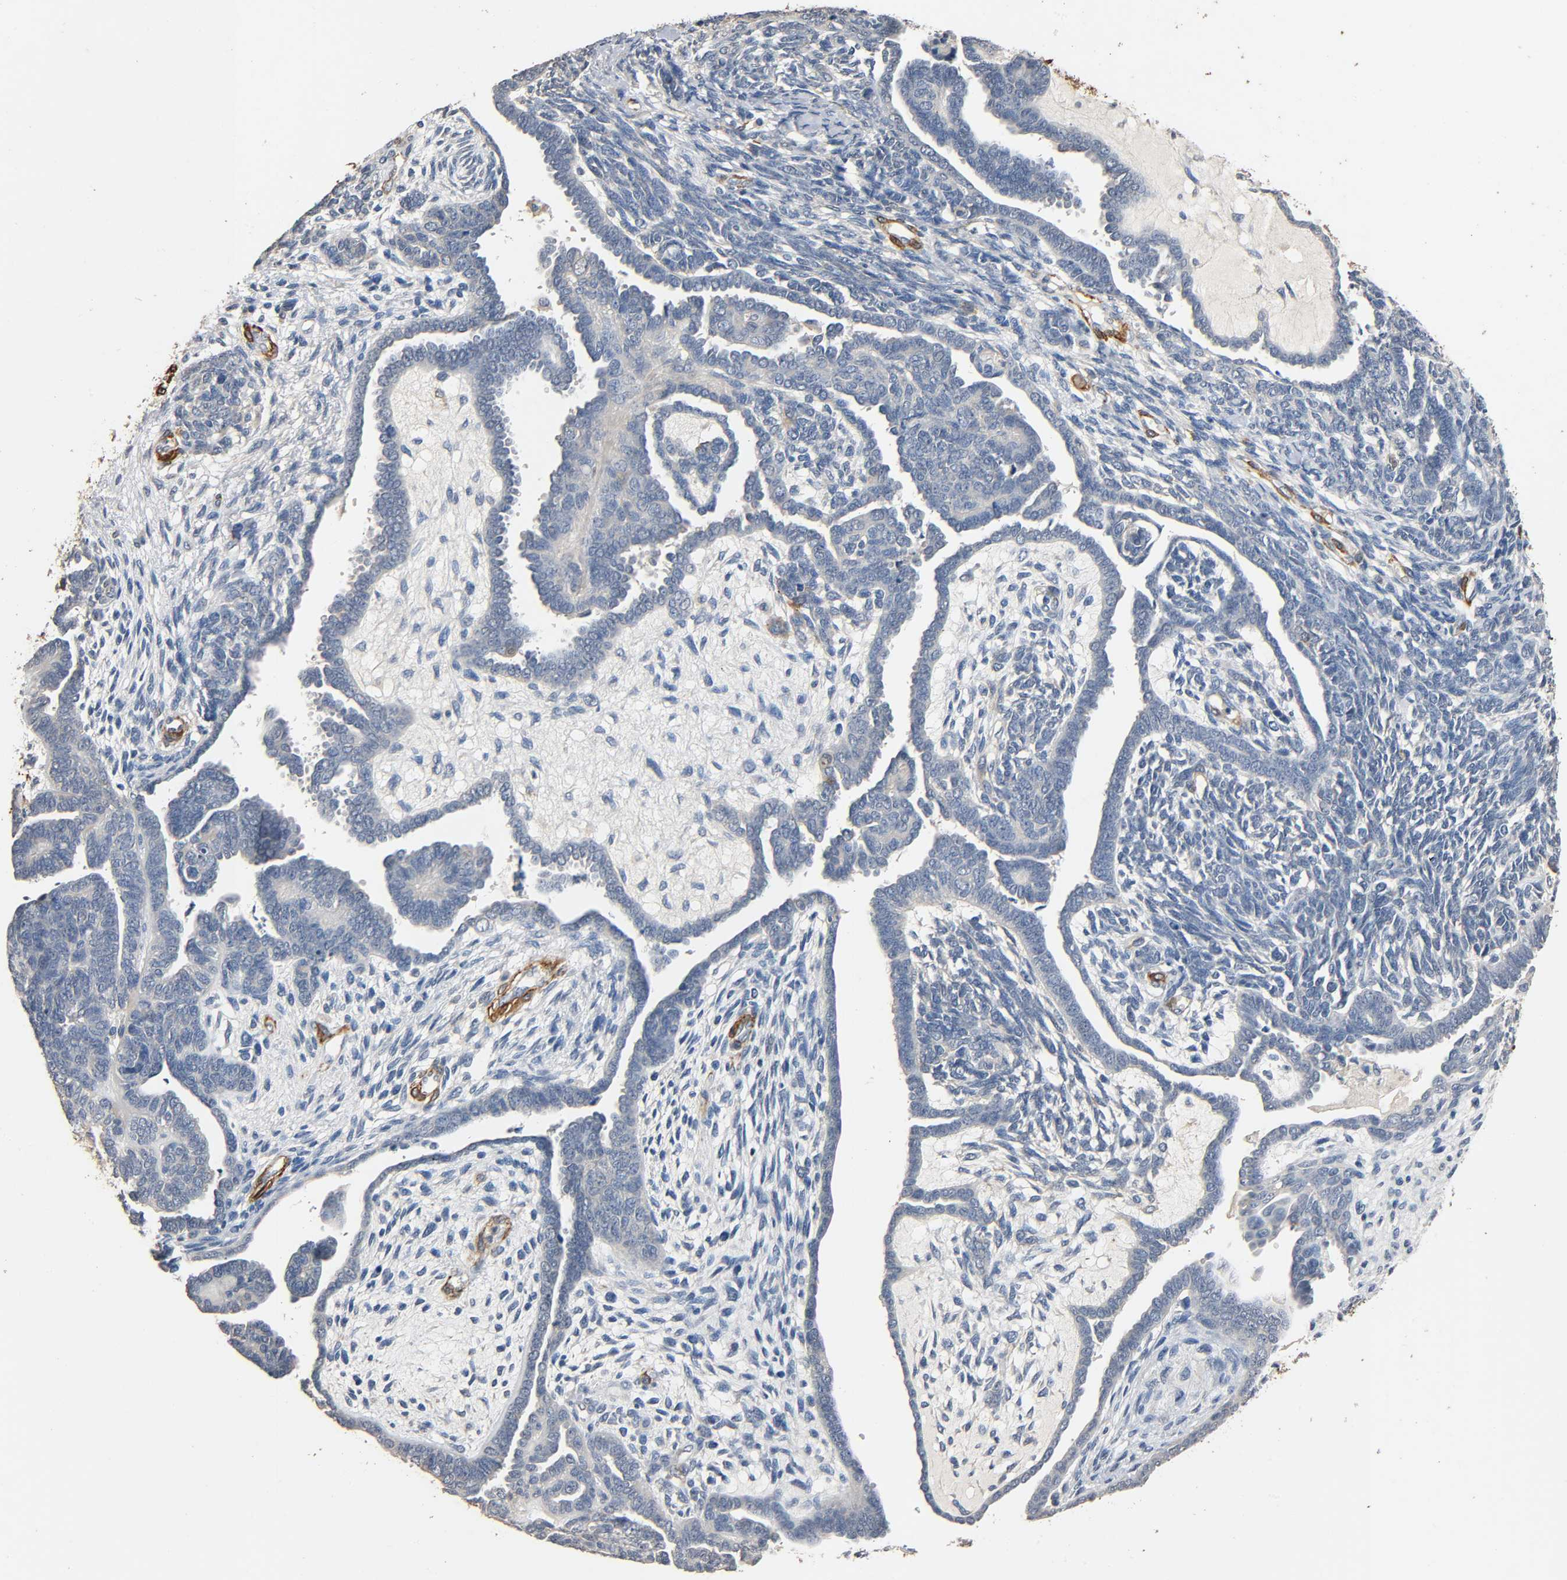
{"staining": {"intensity": "weak", "quantity": "<25%", "location": "cytoplasmic/membranous"}, "tissue": "endometrial cancer", "cell_type": "Tumor cells", "image_type": "cancer", "snomed": [{"axis": "morphology", "description": "Neoplasm, malignant, NOS"}, {"axis": "topography", "description": "Endometrium"}], "caption": "Immunohistochemical staining of malignant neoplasm (endometrial) displays no significant positivity in tumor cells.", "gene": "GSTA3", "patient": {"sex": "female", "age": 74}}